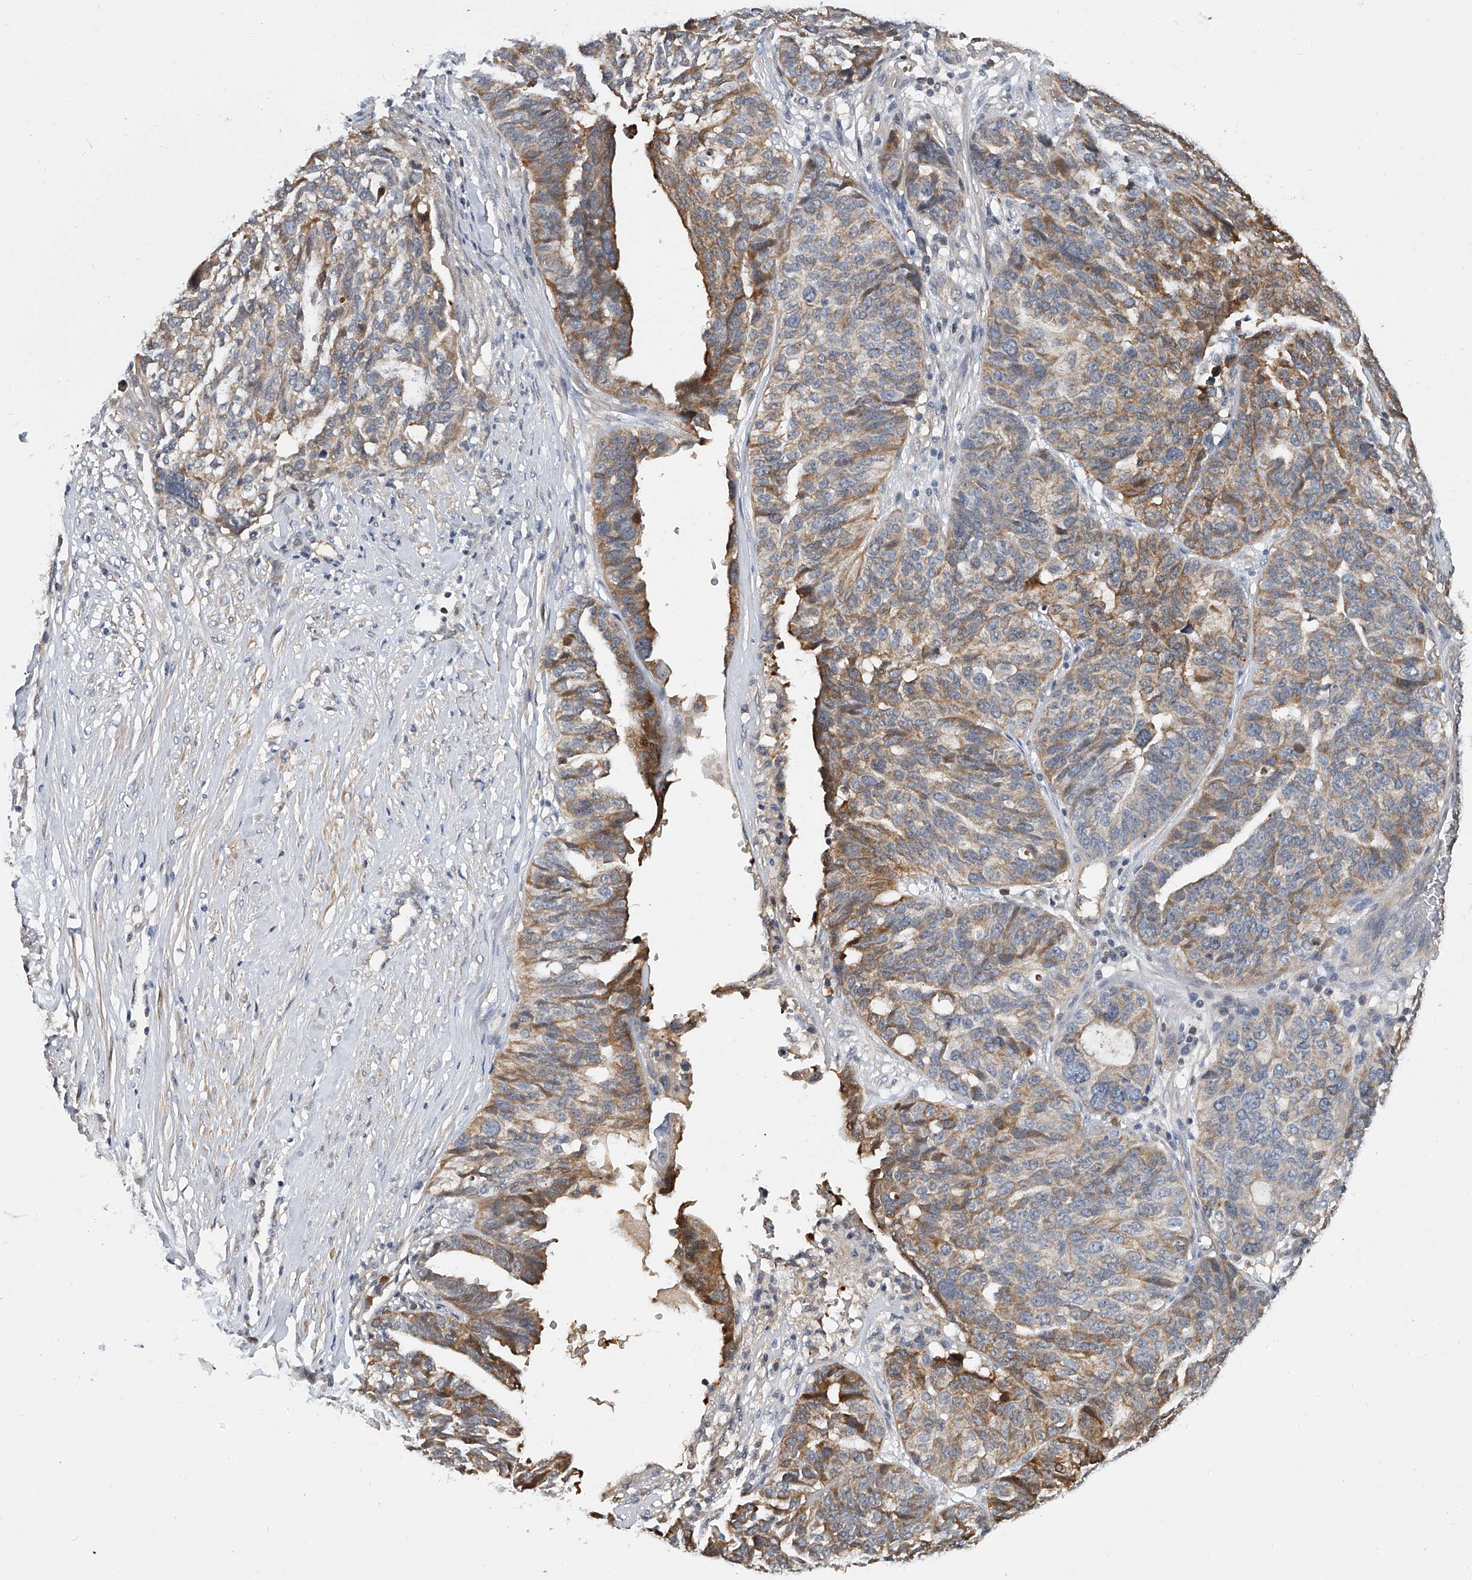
{"staining": {"intensity": "moderate", "quantity": "25%-75%", "location": "cytoplasmic/membranous"}, "tissue": "ovarian cancer", "cell_type": "Tumor cells", "image_type": "cancer", "snomed": [{"axis": "morphology", "description": "Cystadenocarcinoma, serous, NOS"}, {"axis": "topography", "description": "Ovary"}], "caption": "Immunohistochemical staining of human serous cystadenocarcinoma (ovarian) demonstrates medium levels of moderate cytoplasmic/membranous expression in about 25%-75% of tumor cells.", "gene": "CD200", "patient": {"sex": "female", "age": 59}}